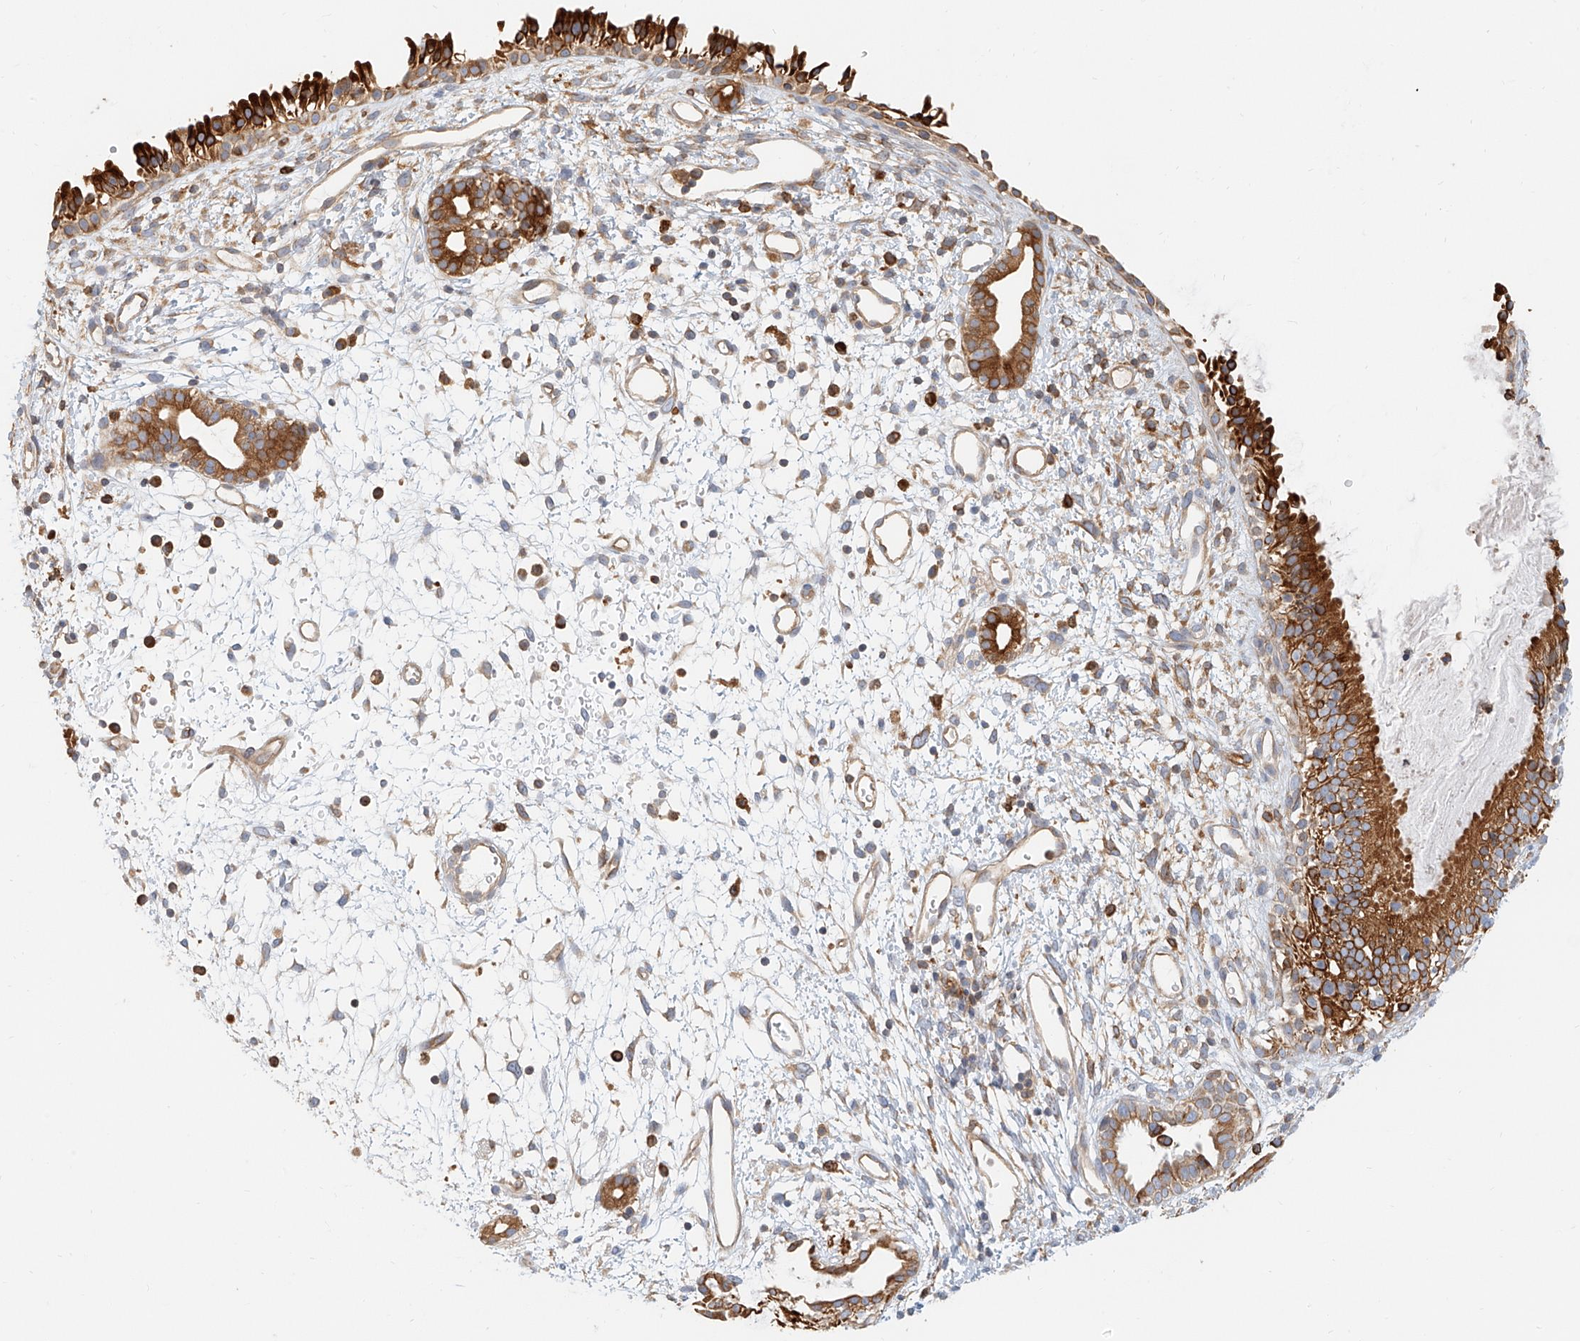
{"staining": {"intensity": "strong", "quantity": ">75%", "location": "cytoplasmic/membranous"}, "tissue": "nasopharynx", "cell_type": "Respiratory epithelial cells", "image_type": "normal", "snomed": [{"axis": "morphology", "description": "Normal tissue, NOS"}, {"axis": "topography", "description": "Nasopharynx"}], "caption": "Protein staining of unremarkable nasopharynx displays strong cytoplasmic/membranous expression in about >75% of respiratory epithelial cells.", "gene": "DHRS7", "patient": {"sex": "male", "age": 22}}